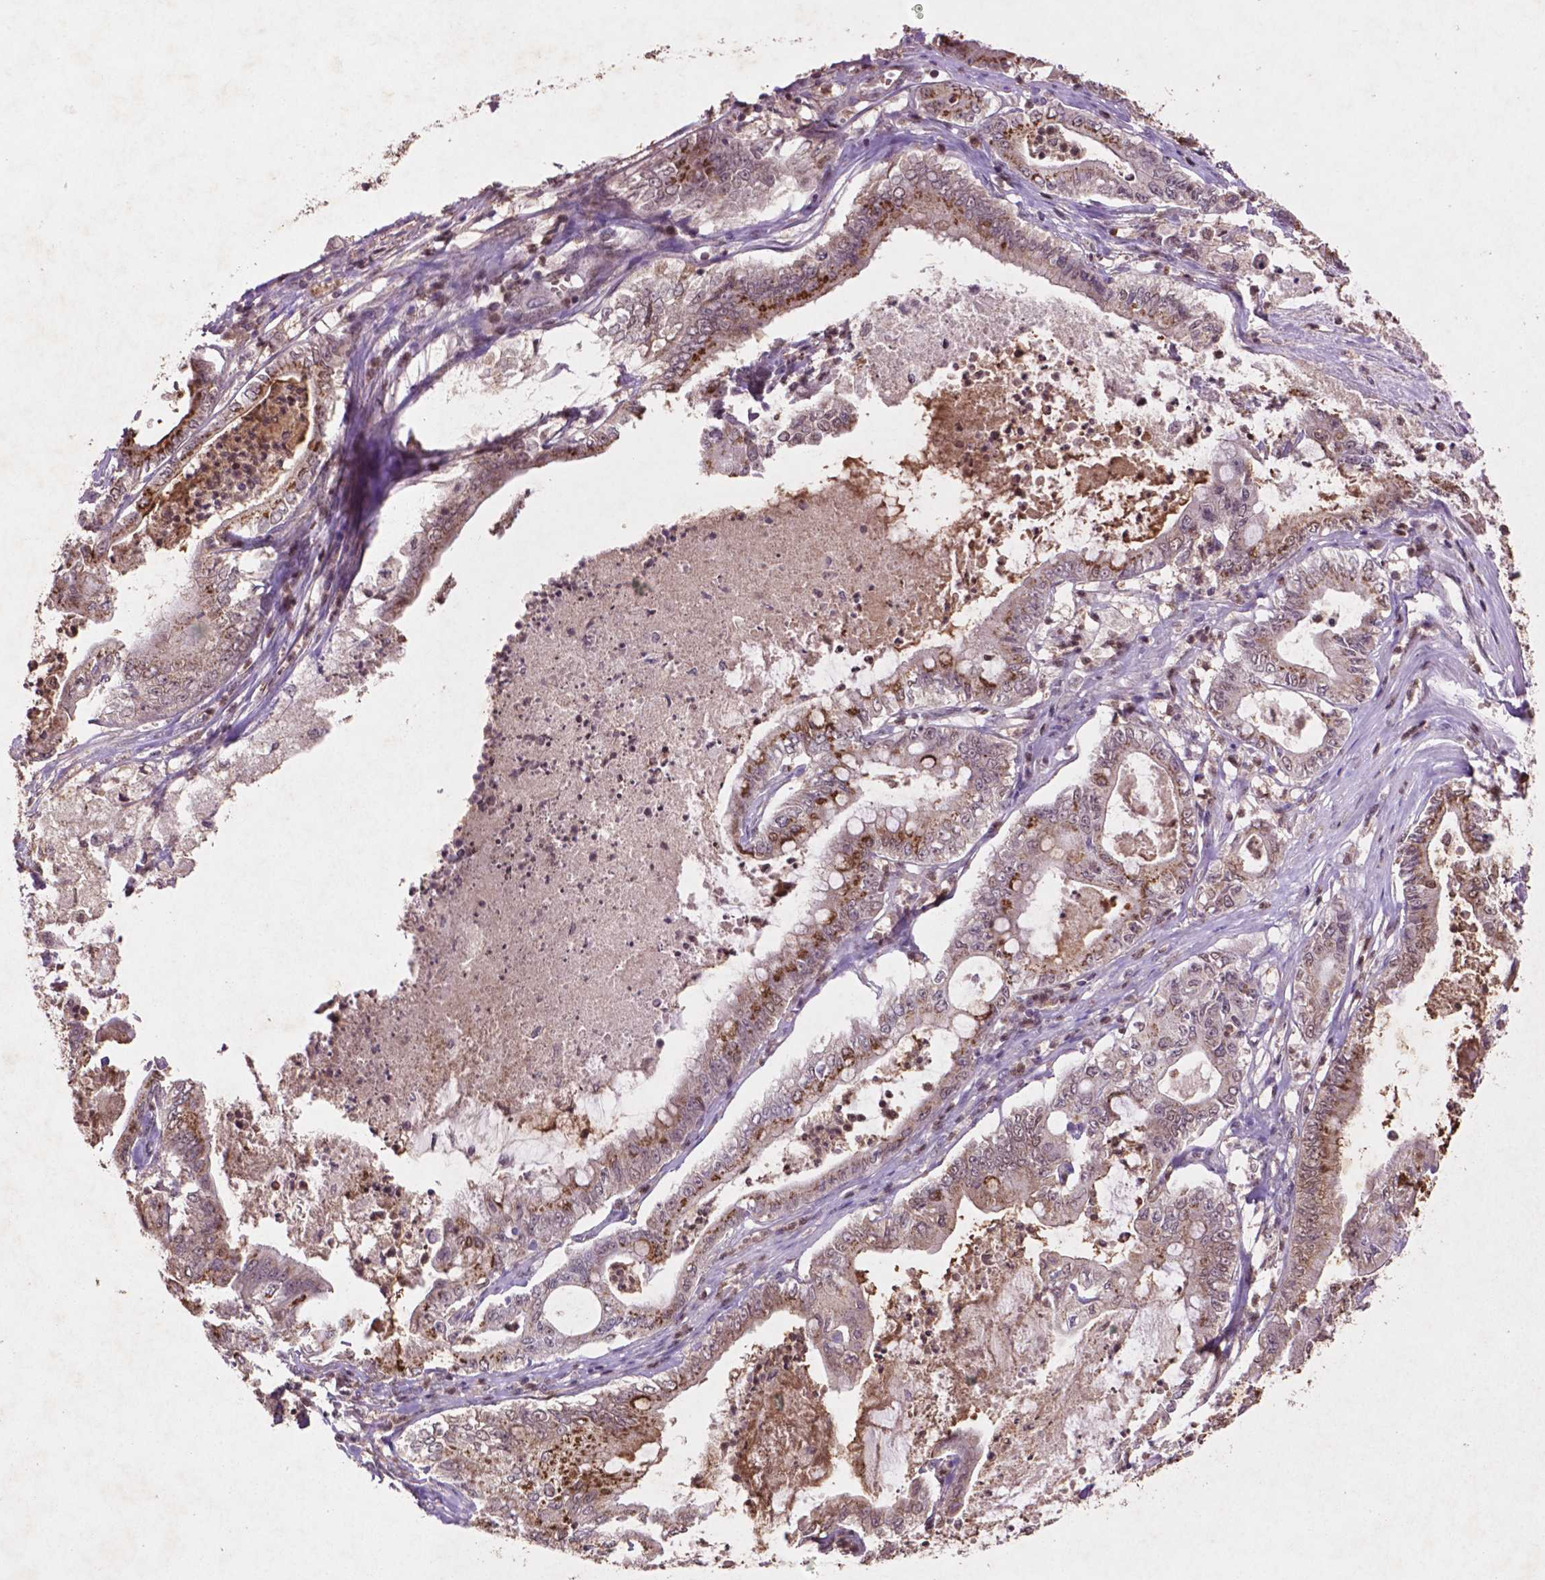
{"staining": {"intensity": "moderate", "quantity": "25%-75%", "location": "cytoplasmic/membranous,nuclear"}, "tissue": "pancreatic cancer", "cell_type": "Tumor cells", "image_type": "cancer", "snomed": [{"axis": "morphology", "description": "Adenocarcinoma, NOS"}, {"axis": "topography", "description": "Pancreas"}], "caption": "Immunohistochemistry (IHC) image of human adenocarcinoma (pancreatic) stained for a protein (brown), which exhibits medium levels of moderate cytoplasmic/membranous and nuclear expression in approximately 25%-75% of tumor cells.", "gene": "GLRX", "patient": {"sex": "male", "age": 71}}